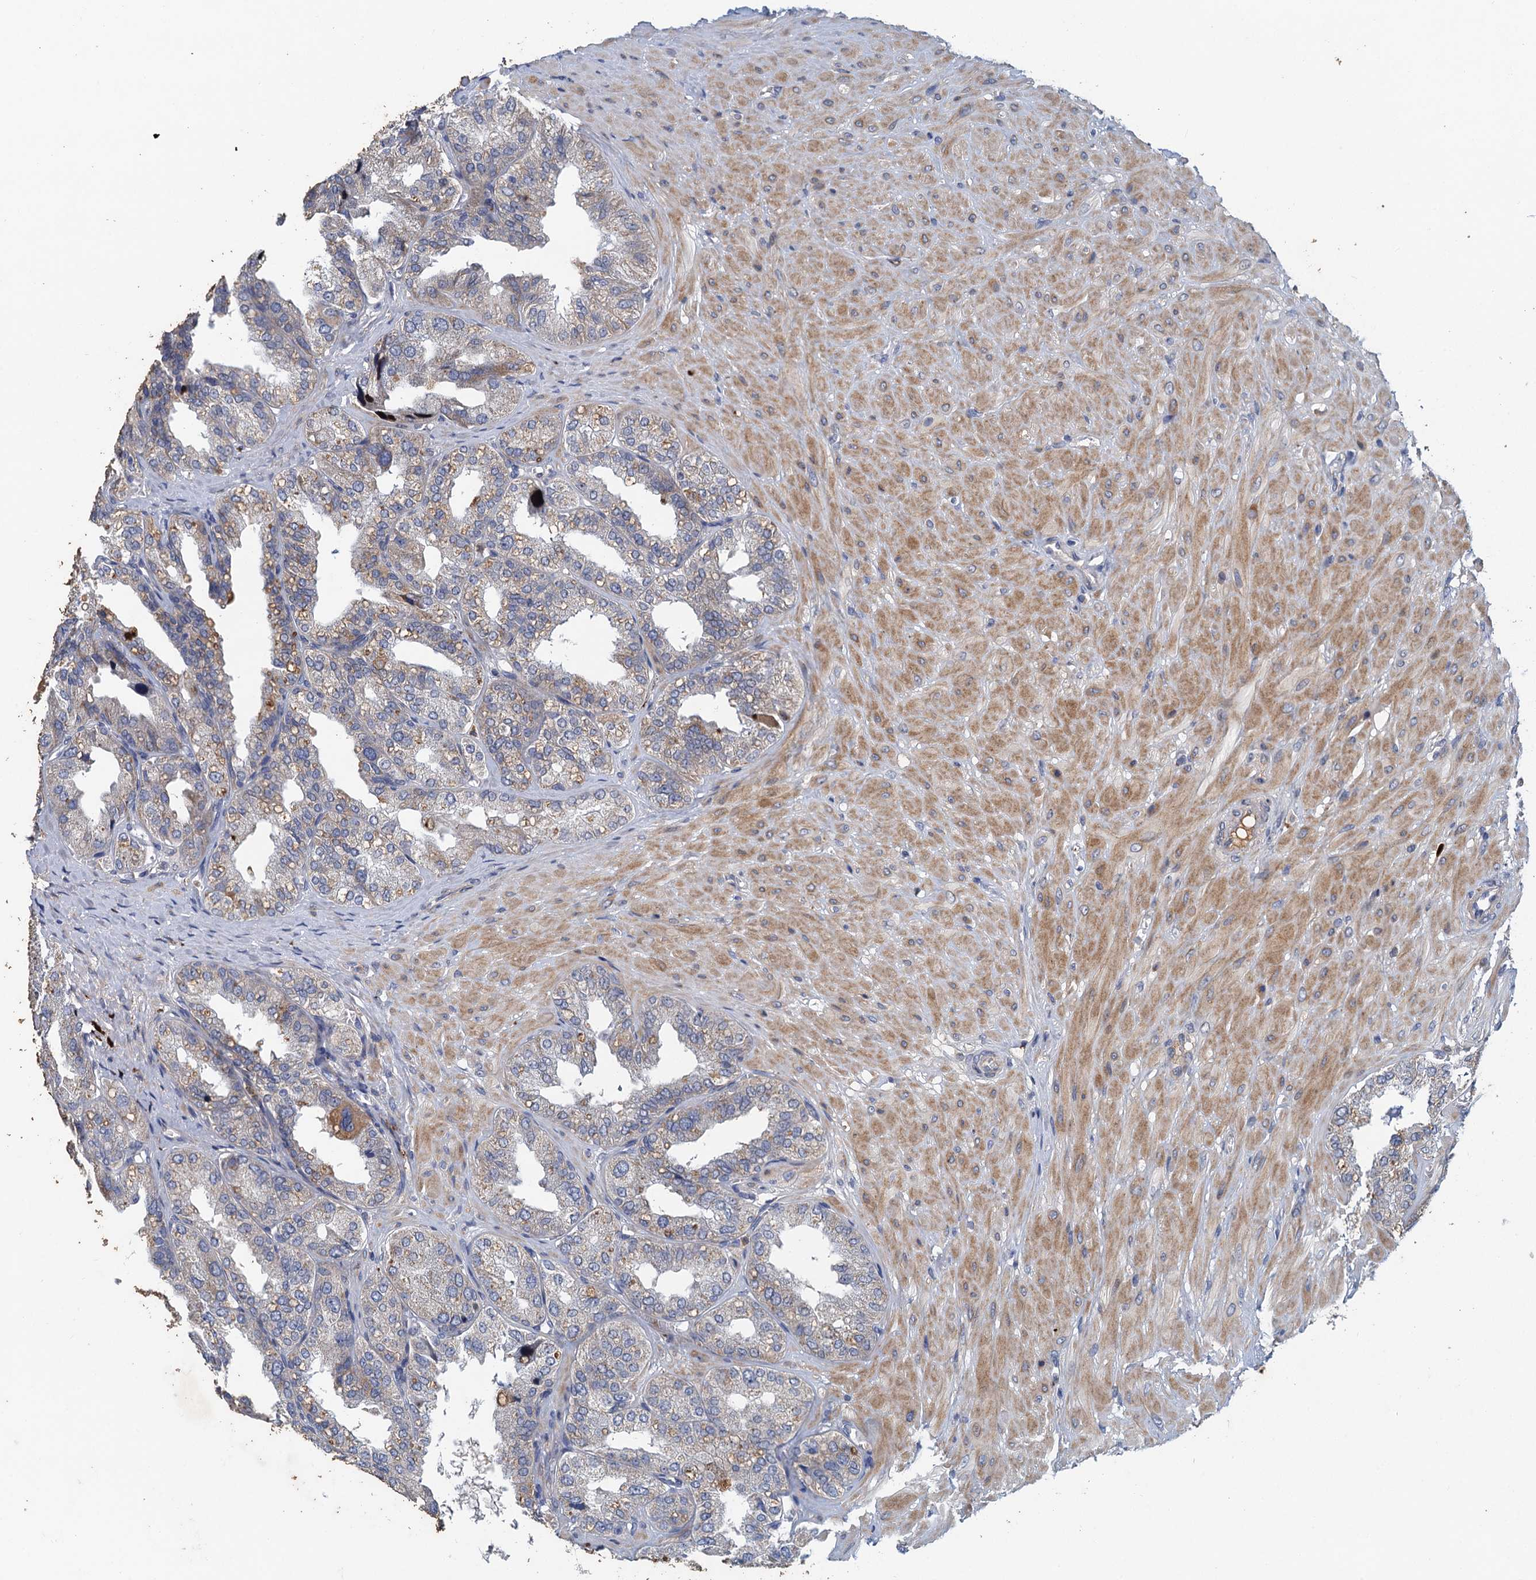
{"staining": {"intensity": "weak", "quantity": "<25%", "location": "cytoplasmic/membranous"}, "tissue": "seminal vesicle", "cell_type": "Glandular cells", "image_type": "normal", "snomed": [{"axis": "morphology", "description": "Normal tissue, NOS"}, {"axis": "topography", "description": "Prostate"}, {"axis": "topography", "description": "Seminal veicle"}], "caption": "DAB (3,3'-diaminobenzidine) immunohistochemical staining of normal seminal vesicle demonstrates no significant positivity in glandular cells. (Brightfield microscopy of DAB immunohistochemistry at high magnification).", "gene": "TPCN1", "patient": {"sex": "male", "age": 51}}